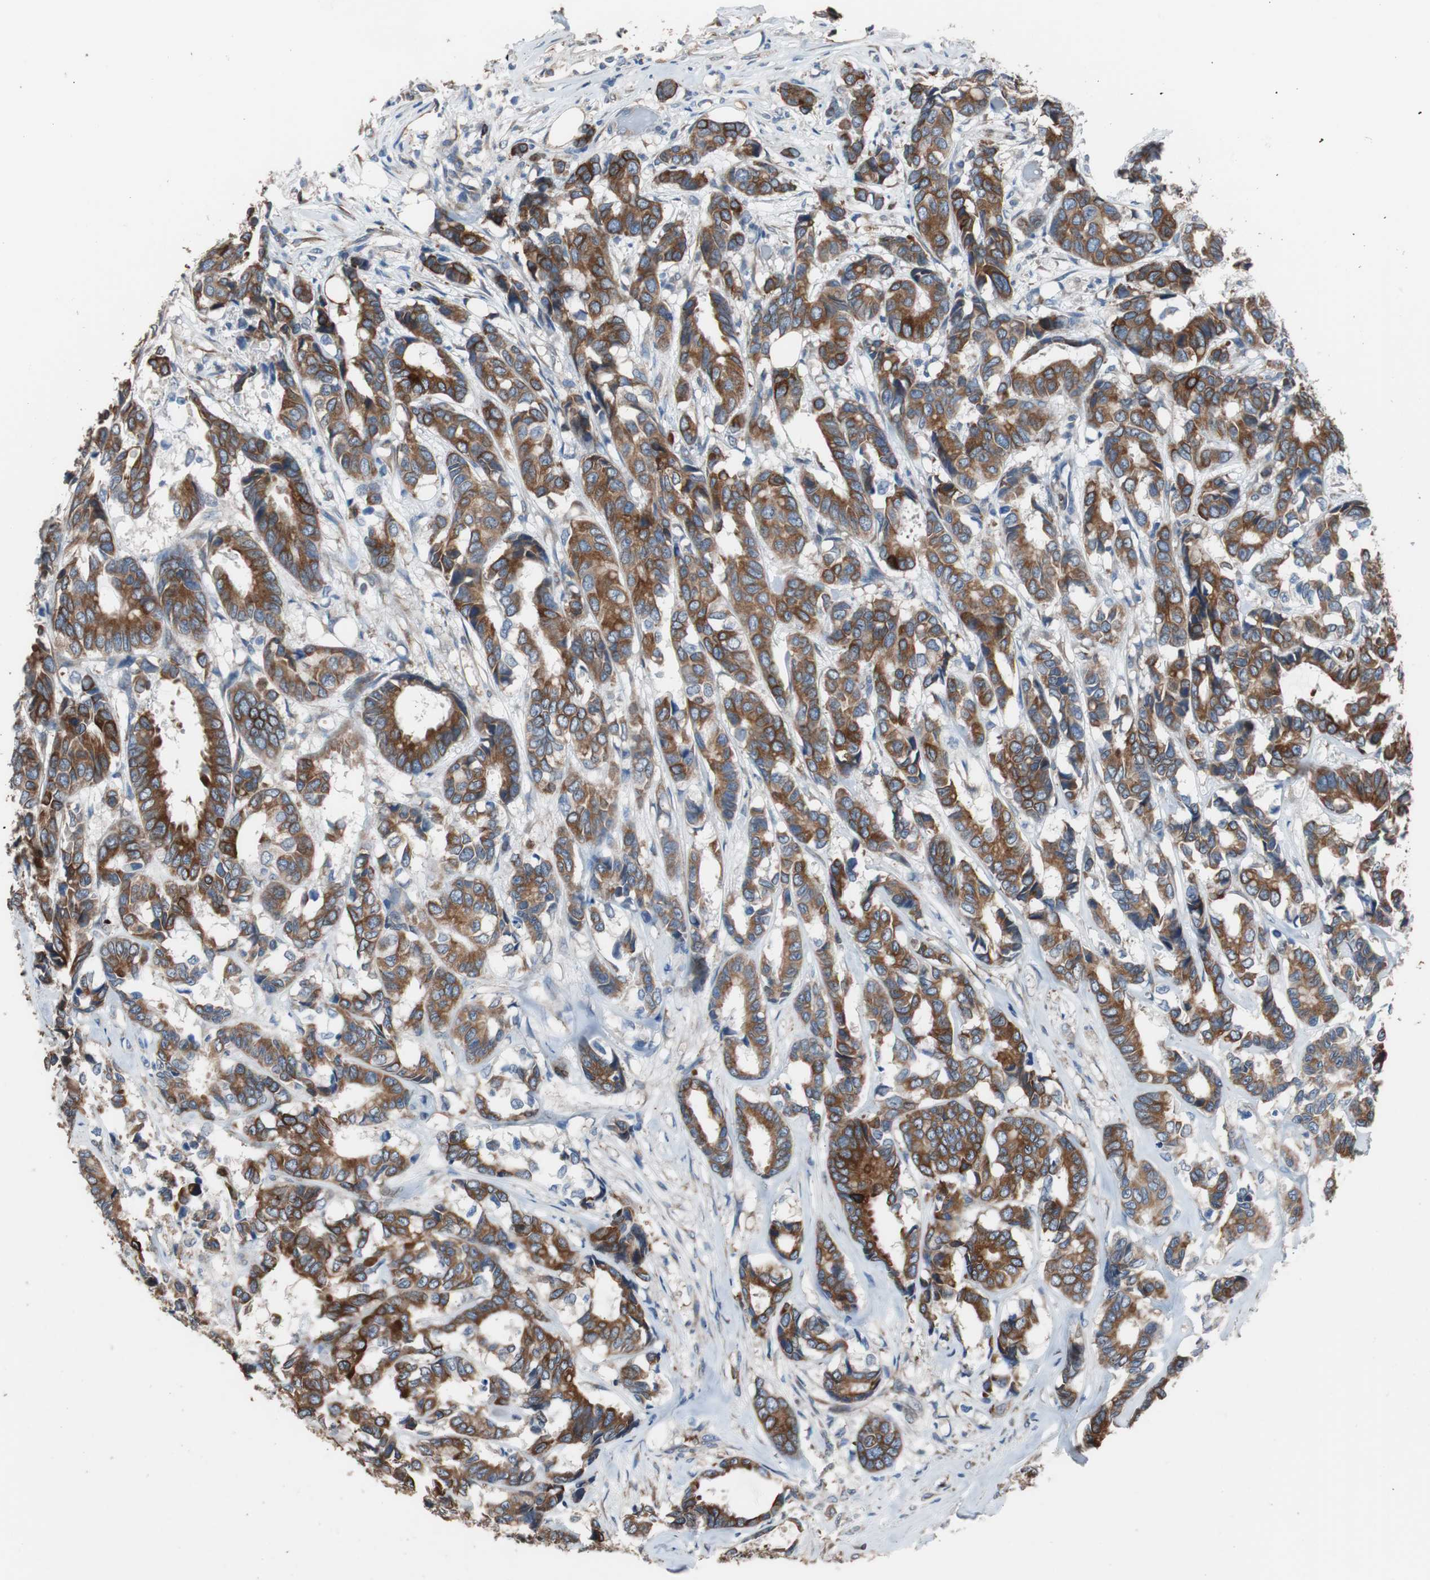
{"staining": {"intensity": "strong", "quantity": ">75%", "location": "cytoplasmic/membranous"}, "tissue": "breast cancer", "cell_type": "Tumor cells", "image_type": "cancer", "snomed": [{"axis": "morphology", "description": "Duct carcinoma"}, {"axis": "topography", "description": "Breast"}], "caption": "IHC micrograph of human breast cancer (invasive ductal carcinoma) stained for a protein (brown), which demonstrates high levels of strong cytoplasmic/membranous positivity in about >75% of tumor cells.", "gene": "PBXIP1", "patient": {"sex": "female", "age": 87}}